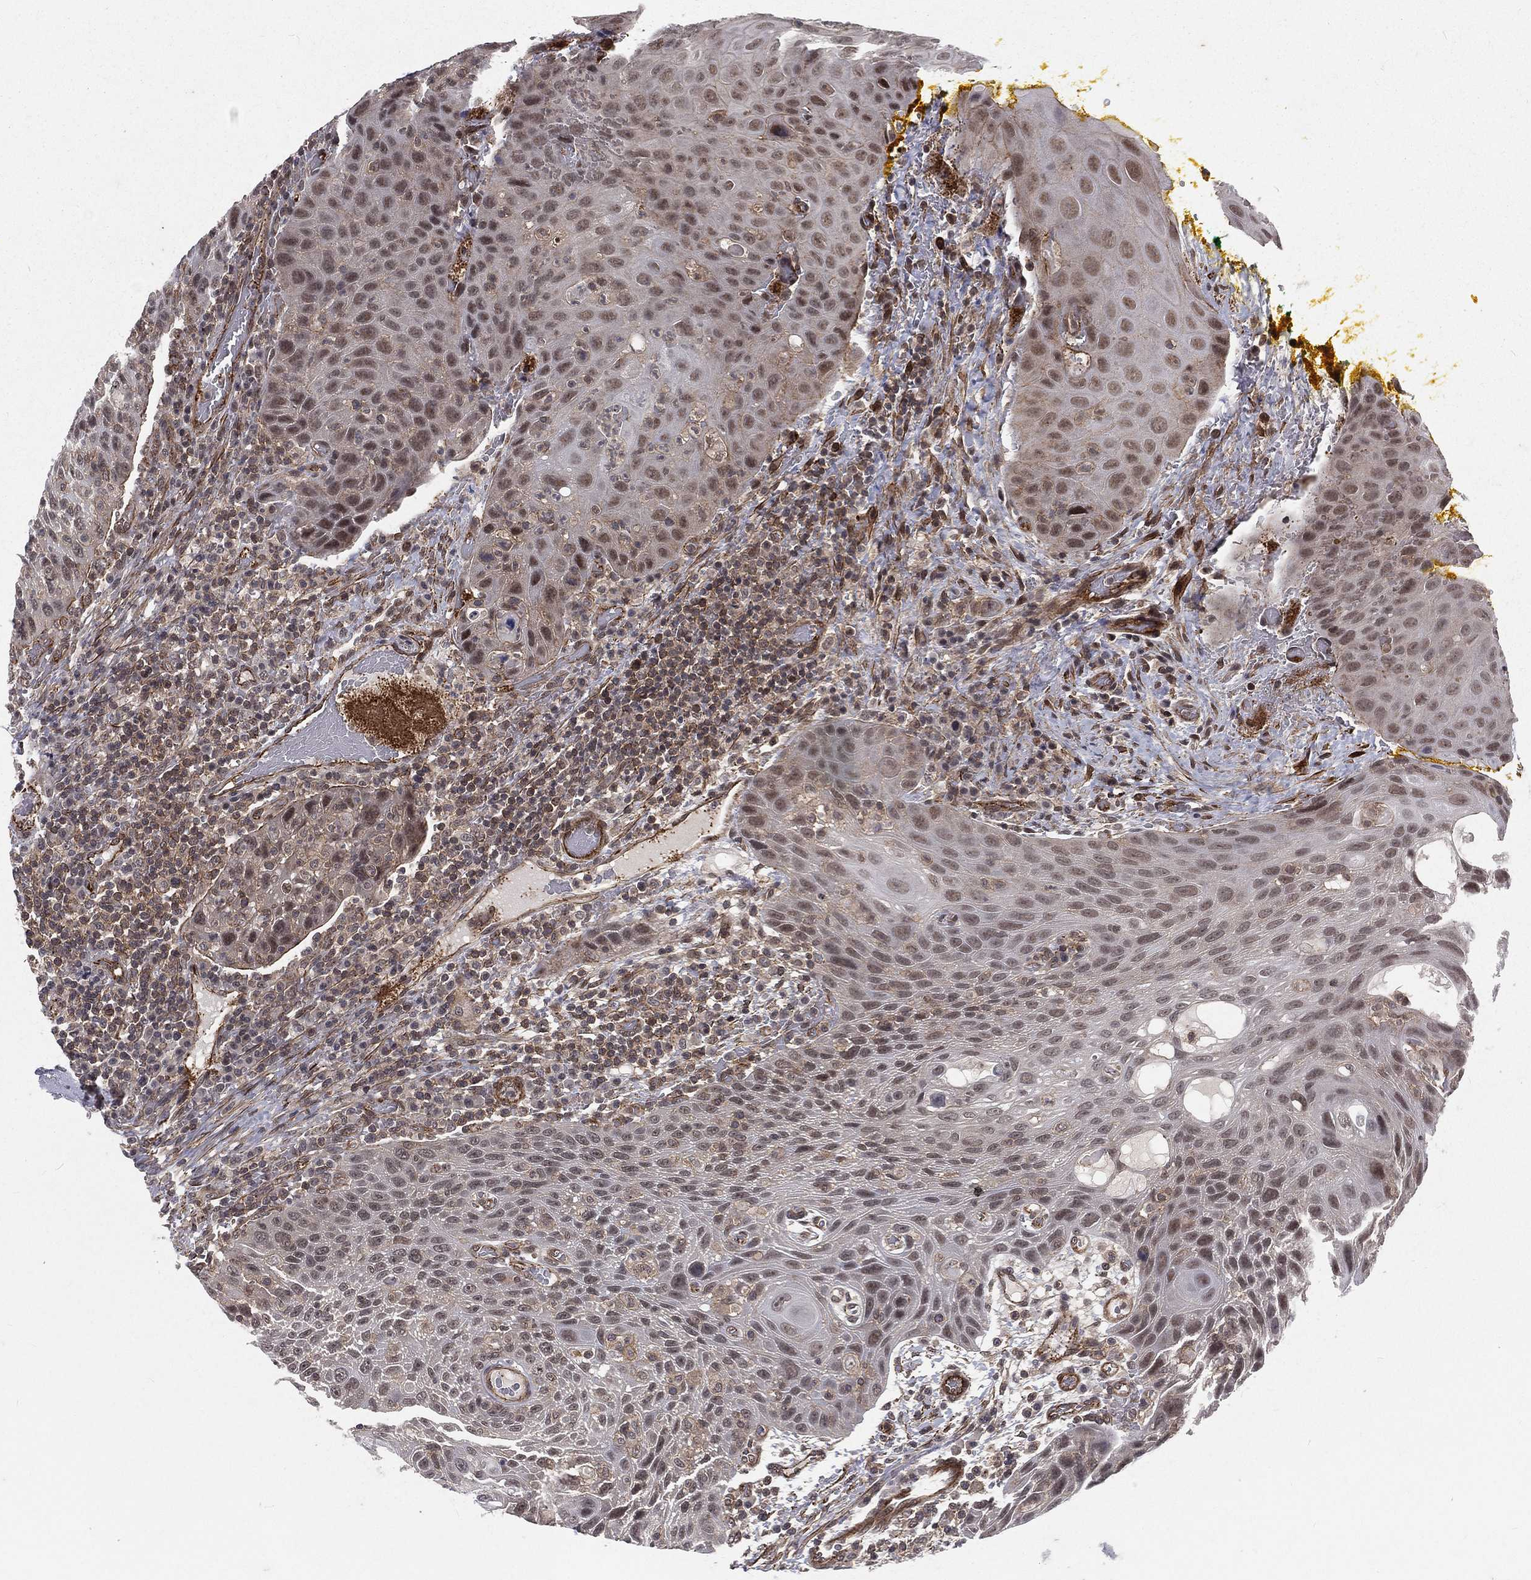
{"staining": {"intensity": "moderate", "quantity": "<25%", "location": "nuclear"}, "tissue": "head and neck cancer", "cell_type": "Tumor cells", "image_type": "cancer", "snomed": [{"axis": "morphology", "description": "Squamous cell carcinoma, NOS"}, {"axis": "topography", "description": "Head-Neck"}], "caption": "Squamous cell carcinoma (head and neck) stained with a brown dye exhibits moderate nuclear positive positivity in about <25% of tumor cells.", "gene": "MORC2", "patient": {"sex": "male", "age": 69}}